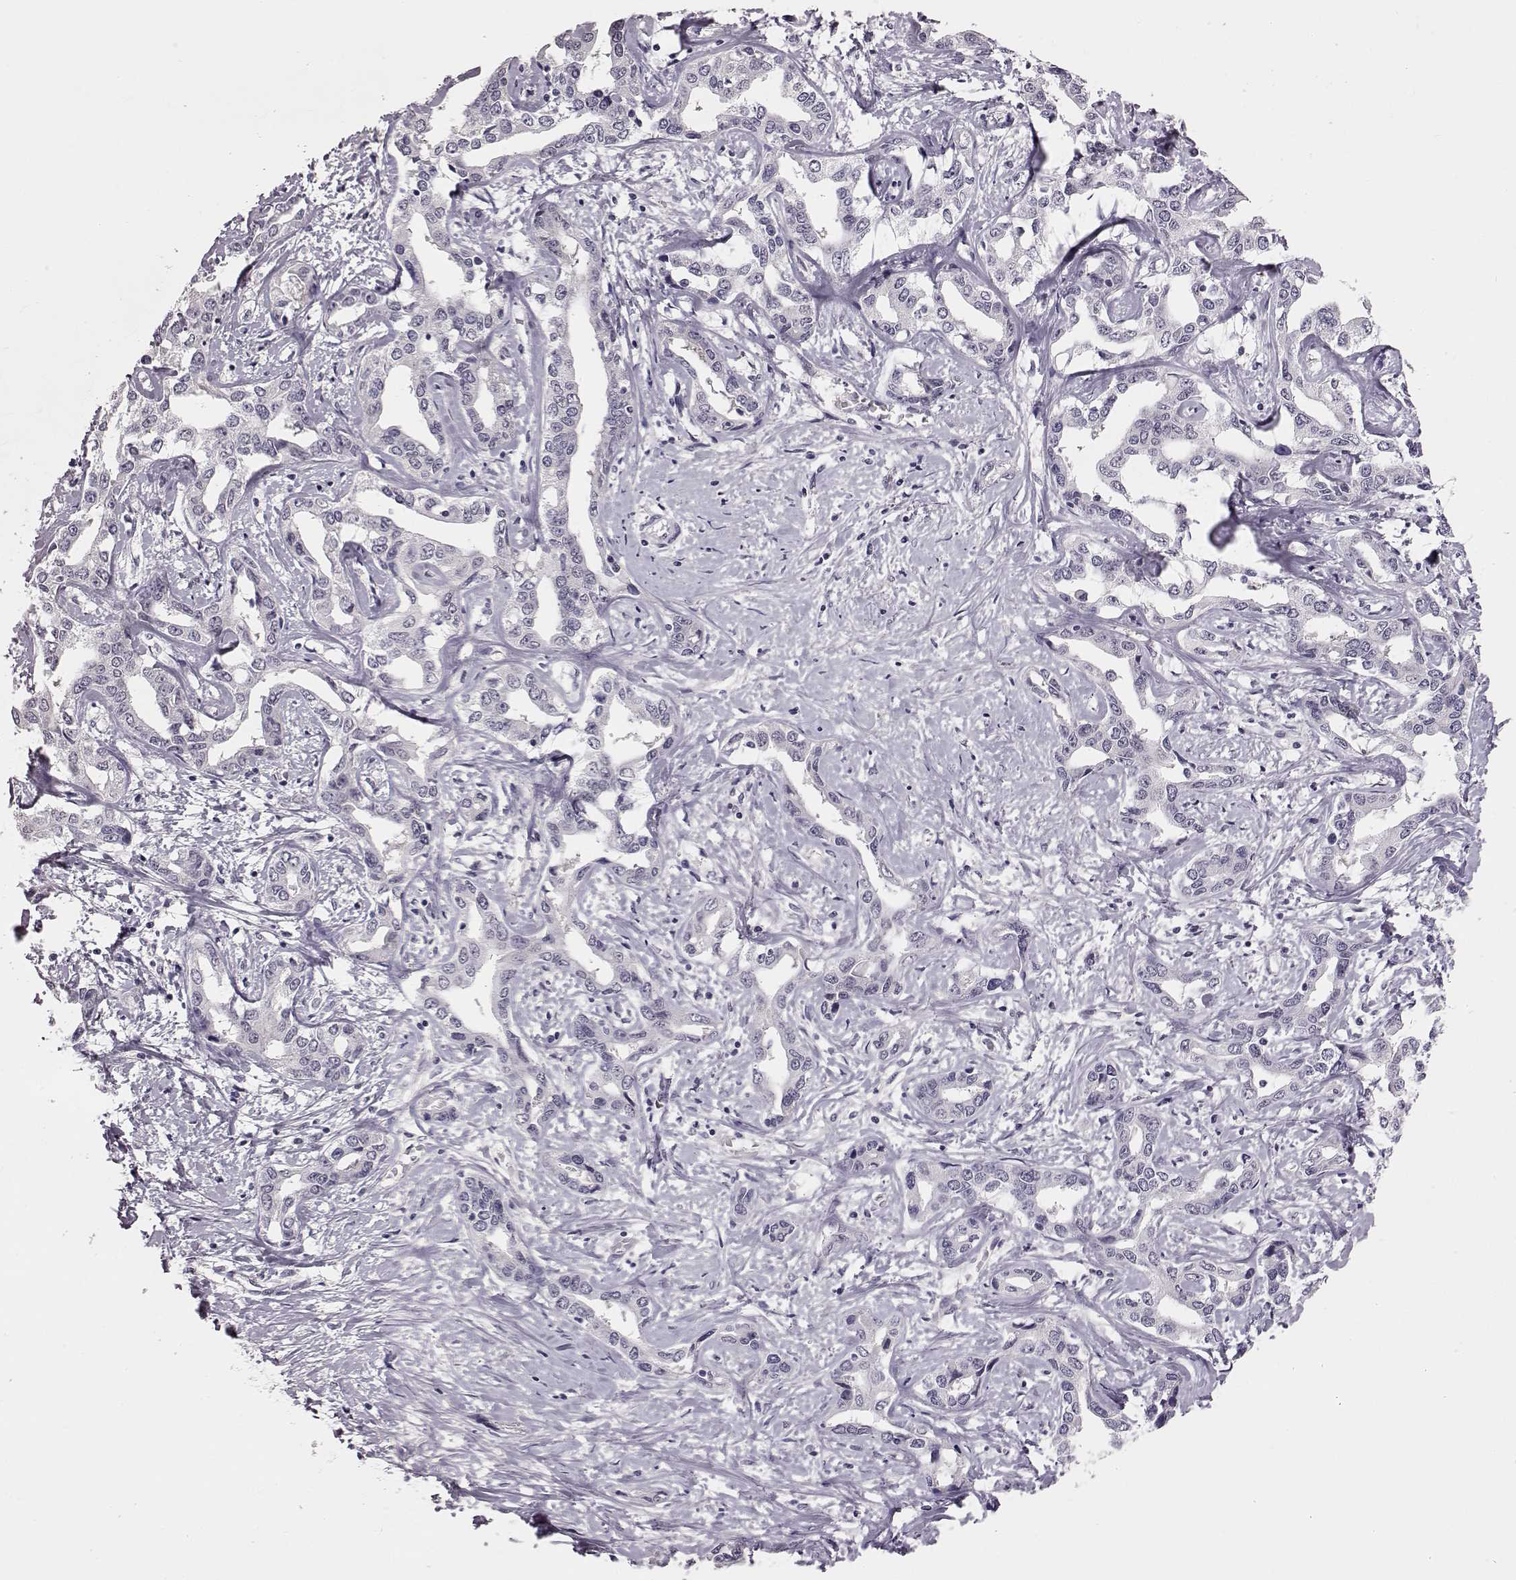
{"staining": {"intensity": "negative", "quantity": "none", "location": "none"}, "tissue": "liver cancer", "cell_type": "Tumor cells", "image_type": "cancer", "snomed": [{"axis": "morphology", "description": "Cholangiocarcinoma"}, {"axis": "topography", "description": "Liver"}], "caption": "IHC micrograph of neoplastic tissue: human cholangiocarcinoma (liver) stained with DAB shows no significant protein staining in tumor cells.", "gene": "C10orf62", "patient": {"sex": "male", "age": 59}}